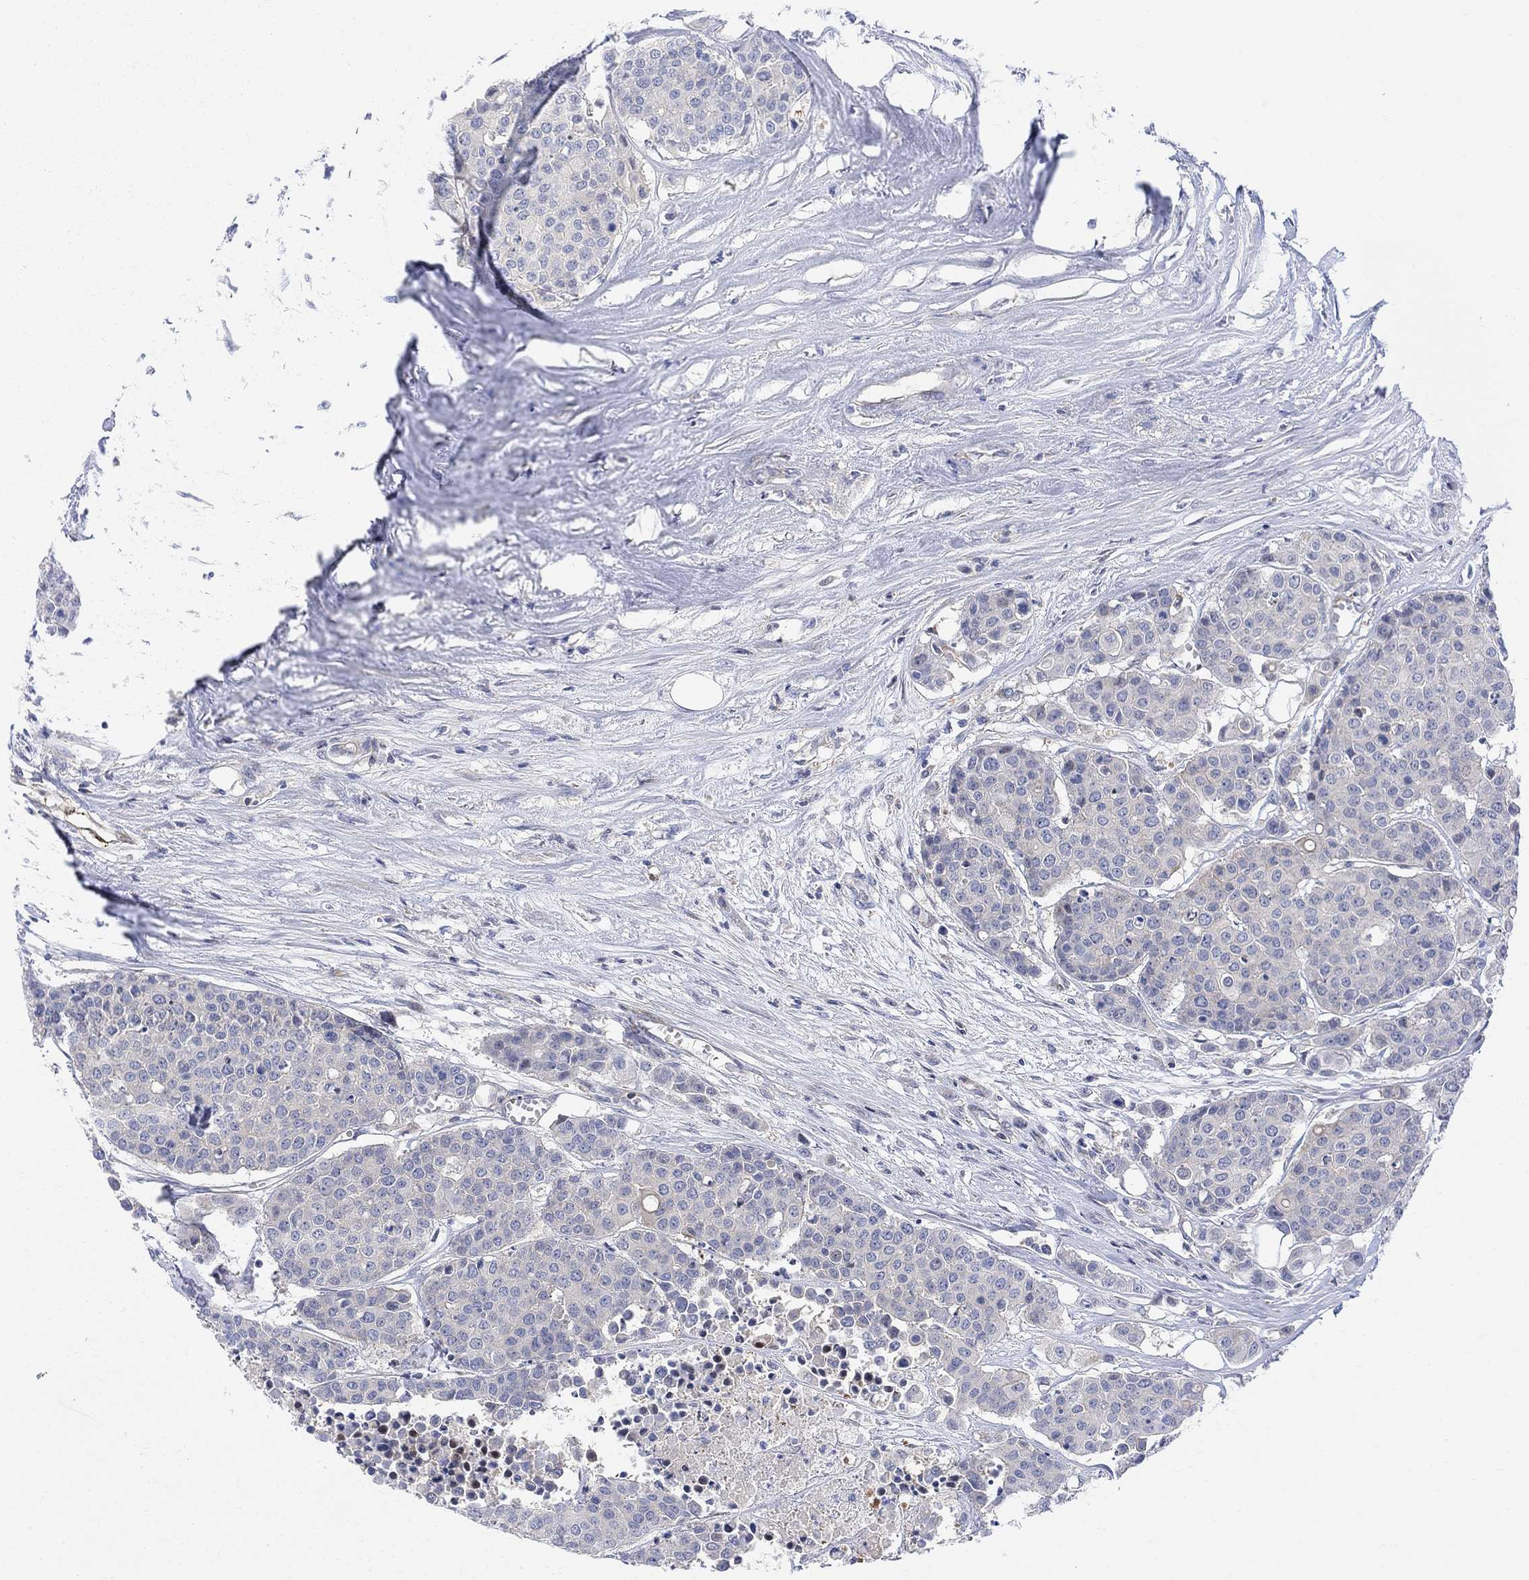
{"staining": {"intensity": "negative", "quantity": "none", "location": "none"}, "tissue": "carcinoid", "cell_type": "Tumor cells", "image_type": "cancer", "snomed": [{"axis": "morphology", "description": "Carcinoid, malignant, NOS"}, {"axis": "topography", "description": "Colon"}], "caption": "The immunohistochemistry micrograph has no significant expression in tumor cells of malignant carcinoid tissue. The staining was performed using DAB to visualize the protein expression in brown, while the nuclei were stained in blue with hematoxylin (Magnification: 20x).", "gene": "ARSK", "patient": {"sex": "male", "age": 81}}